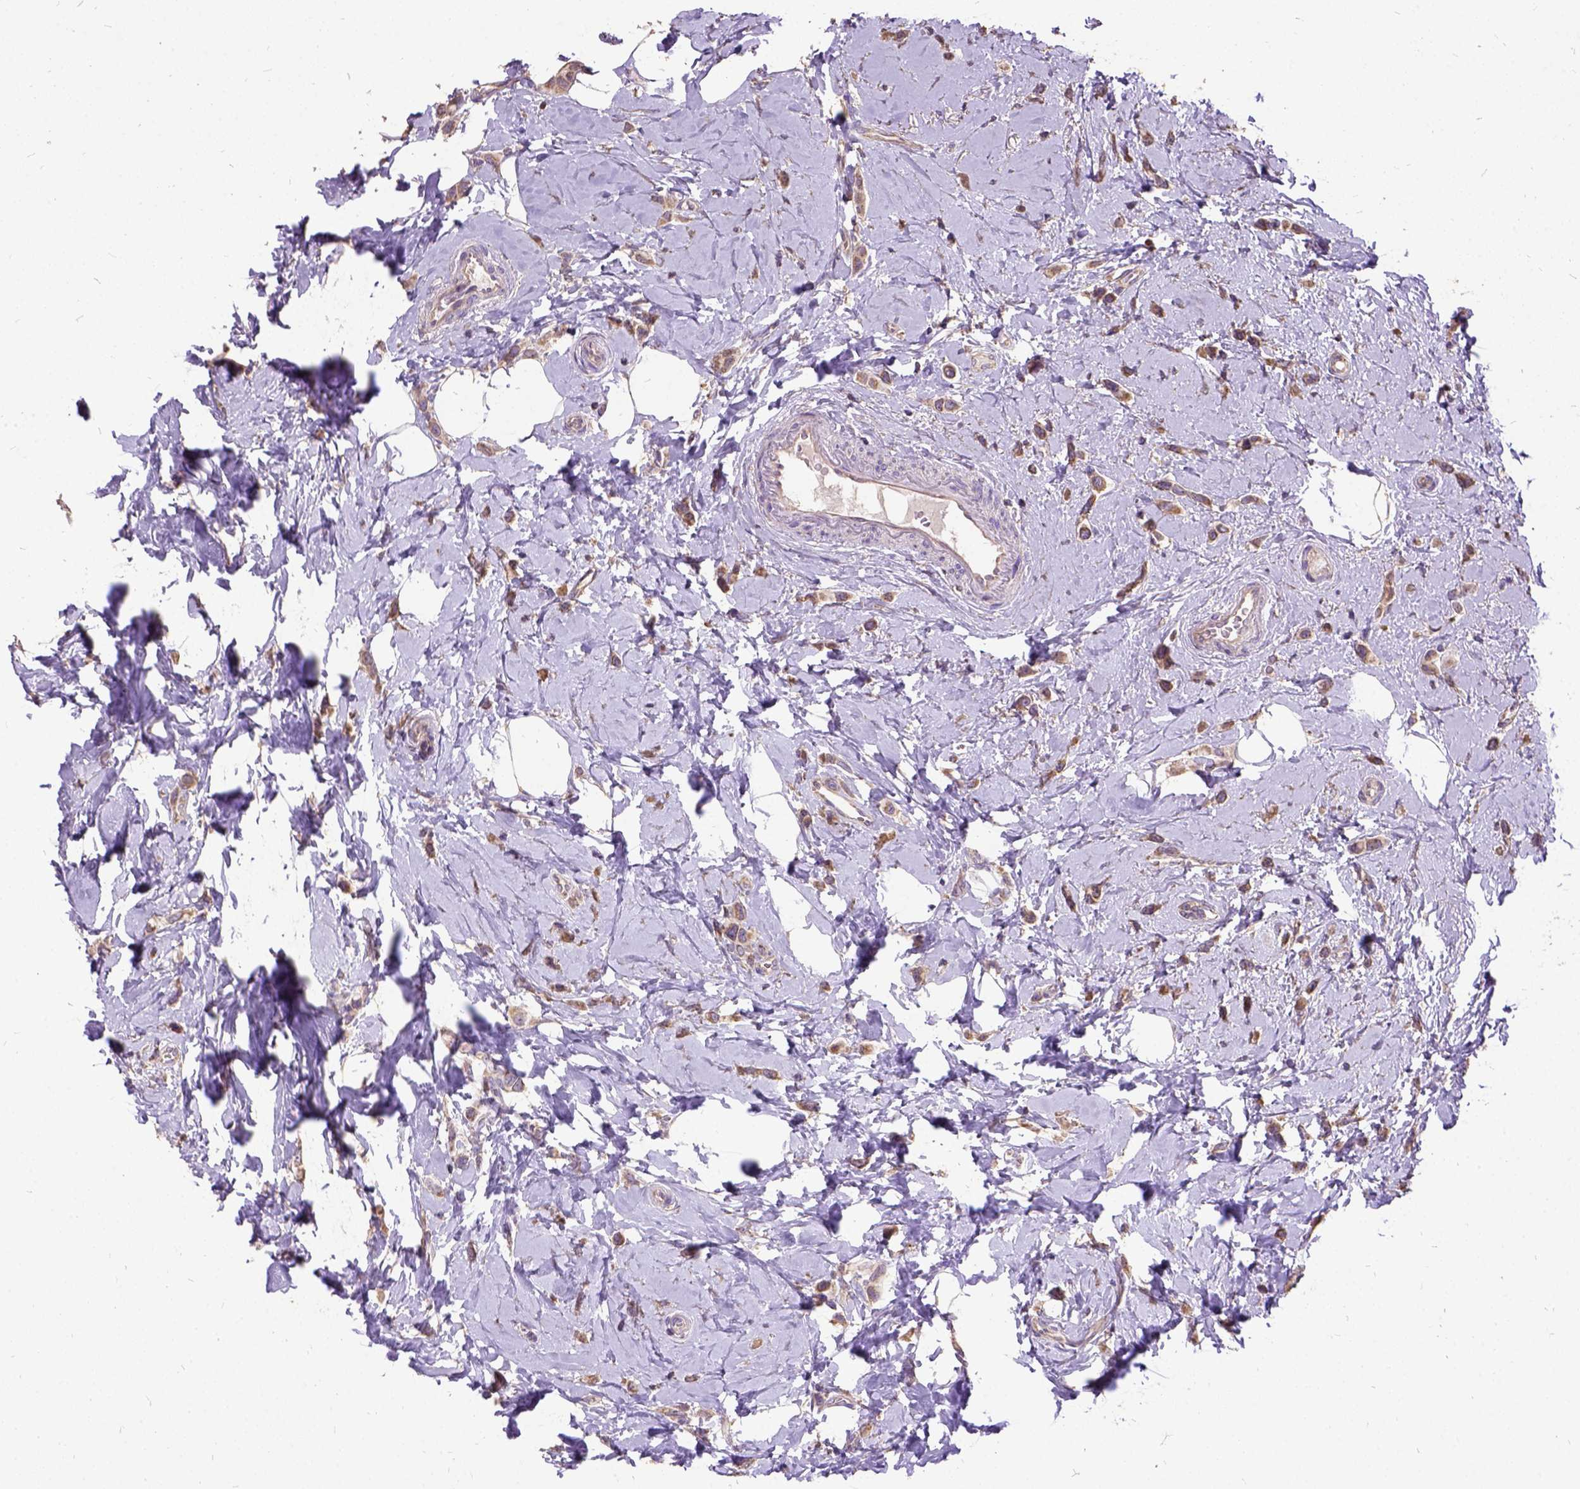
{"staining": {"intensity": "moderate", "quantity": ">75%", "location": "cytoplasmic/membranous"}, "tissue": "breast cancer", "cell_type": "Tumor cells", "image_type": "cancer", "snomed": [{"axis": "morphology", "description": "Lobular carcinoma"}, {"axis": "topography", "description": "Breast"}], "caption": "Breast cancer stained for a protein reveals moderate cytoplasmic/membranous positivity in tumor cells.", "gene": "DQX1", "patient": {"sex": "female", "age": 66}}